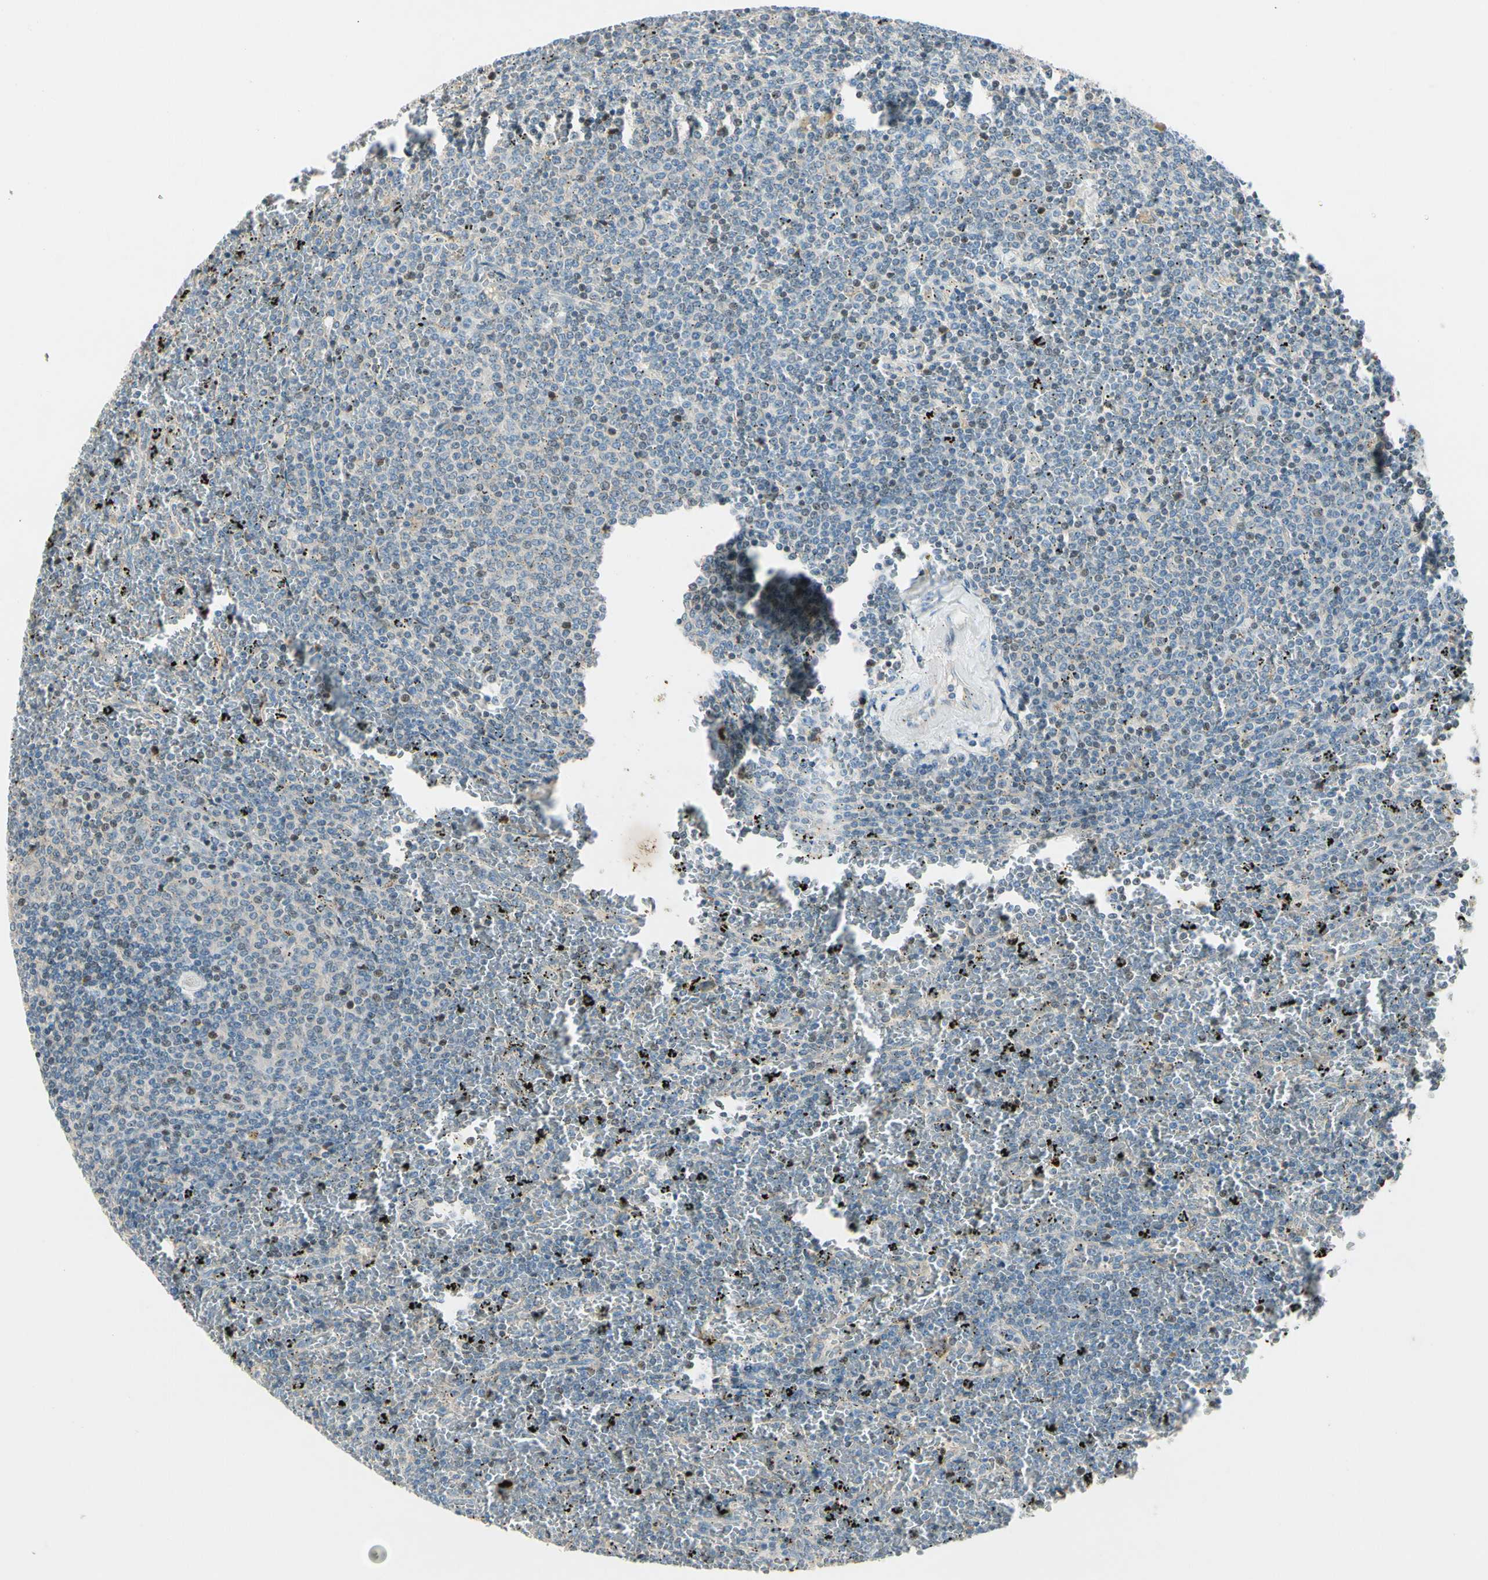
{"staining": {"intensity": "weak", "quantity": "<25%", "location": "nuclear"}, "tissue": "lymphoma", "cell_type": "Tumor cells", "image_type": "cancer", "snomed": [{"axis": "morphology", "description": "Malignant lymphoma, non-Hodgkin's type, Low grade"}, {"axis": "topography", "description": "Spleen"}], "caption": "An image of lymphoma stained for a protein shows no brown staining in tumor cells.", "gene": "CDH6", "patient": {"sex": "female", "age": 77}}